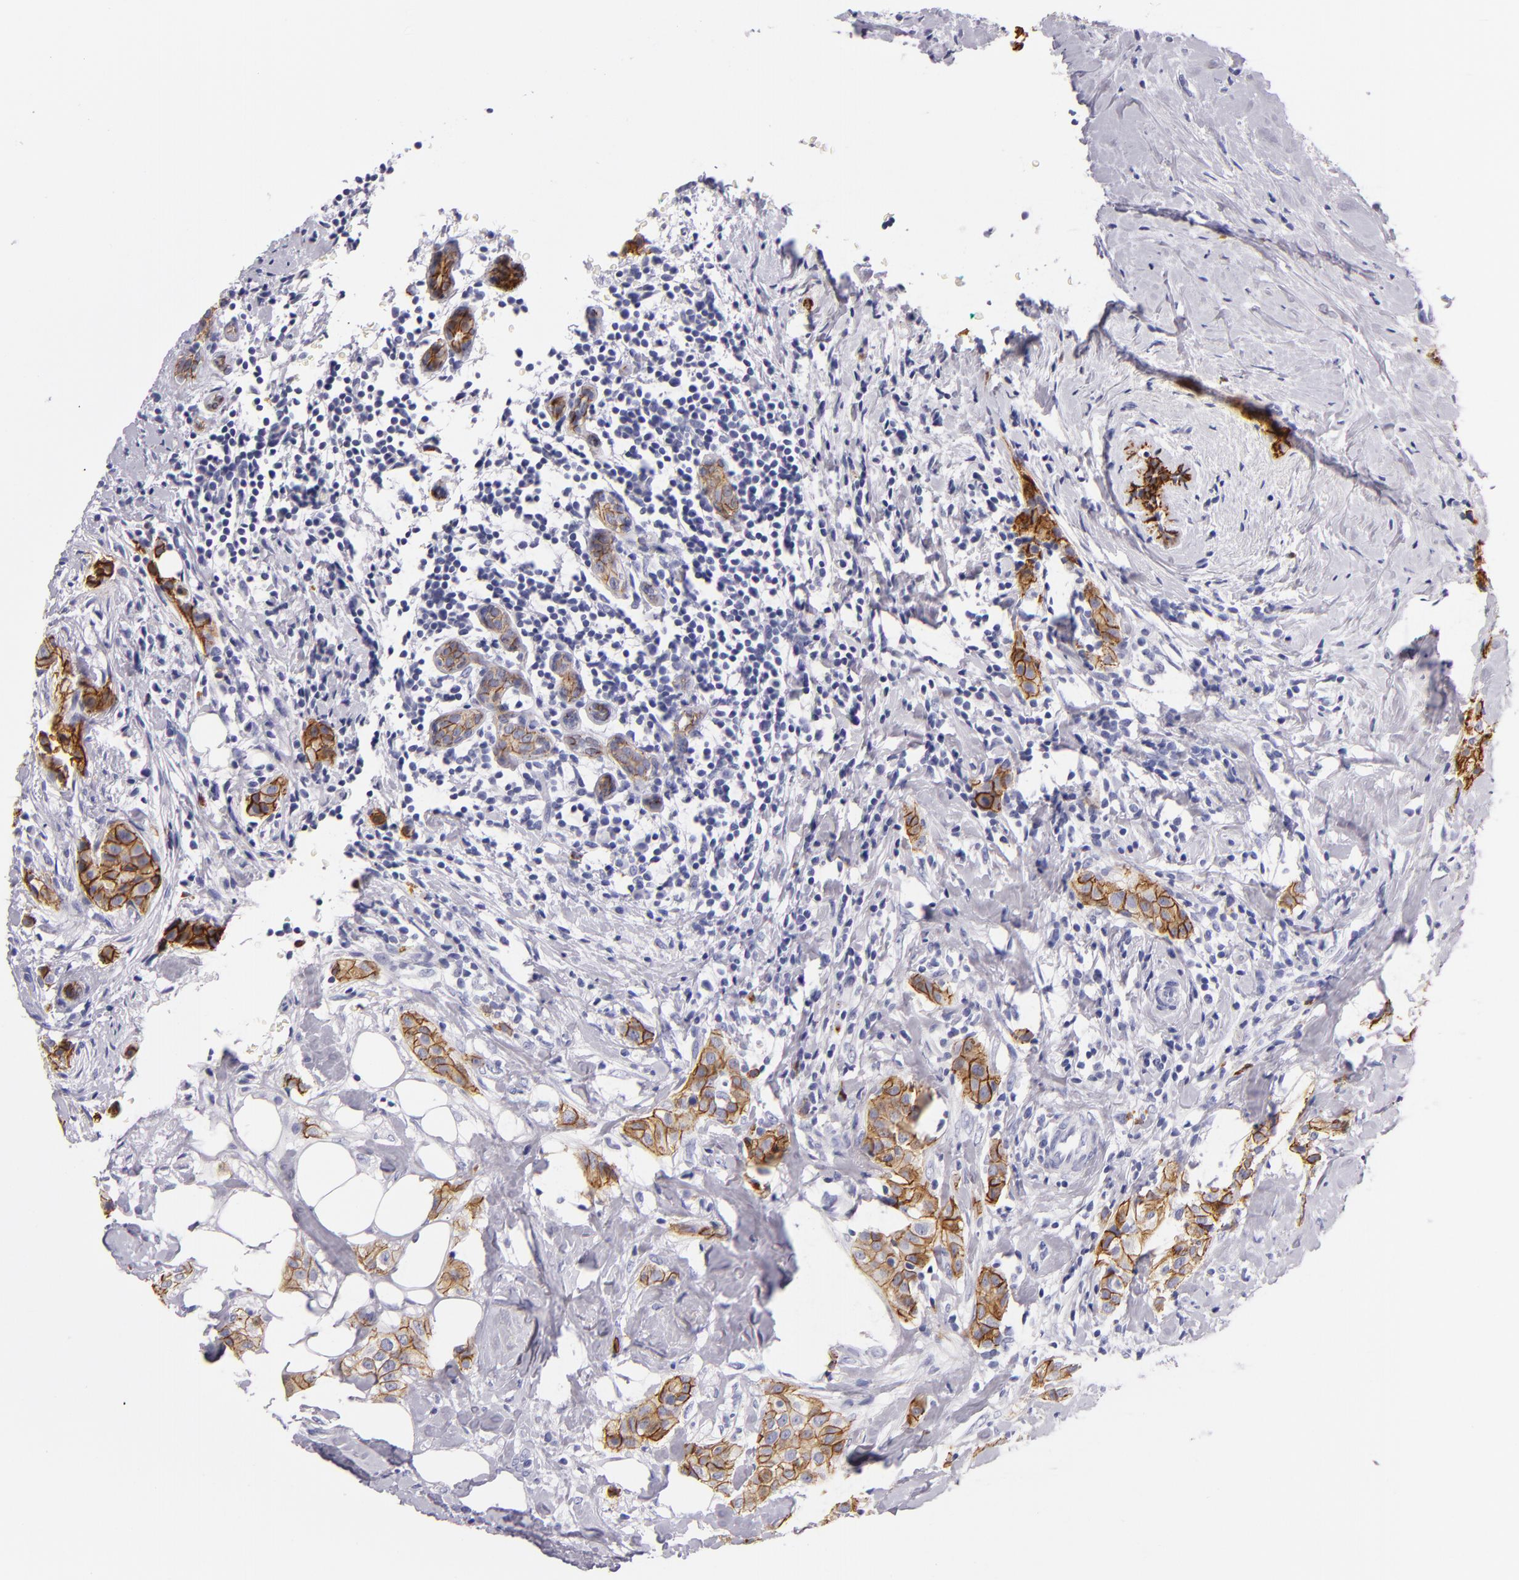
{"staining": {"intensity": "moderate", "quantity": "25%-75%", "location": "cytoplasmic/membranous"}, "tissue": "breast cancer", "cell_type": "Tumor cells", "image_type": "cancer", "snomed": [{"axis": "morphology", "description": "Duct carcinoma"}, {"axis": "topography", "description": "Breast"}], "caption": "Infiltrating ductal carcinoma (breast) stained with a protein marker shows moderate staining in tumor cells.", "gene": "CDH3", "patient": {"sex": "female", "age": 45}}